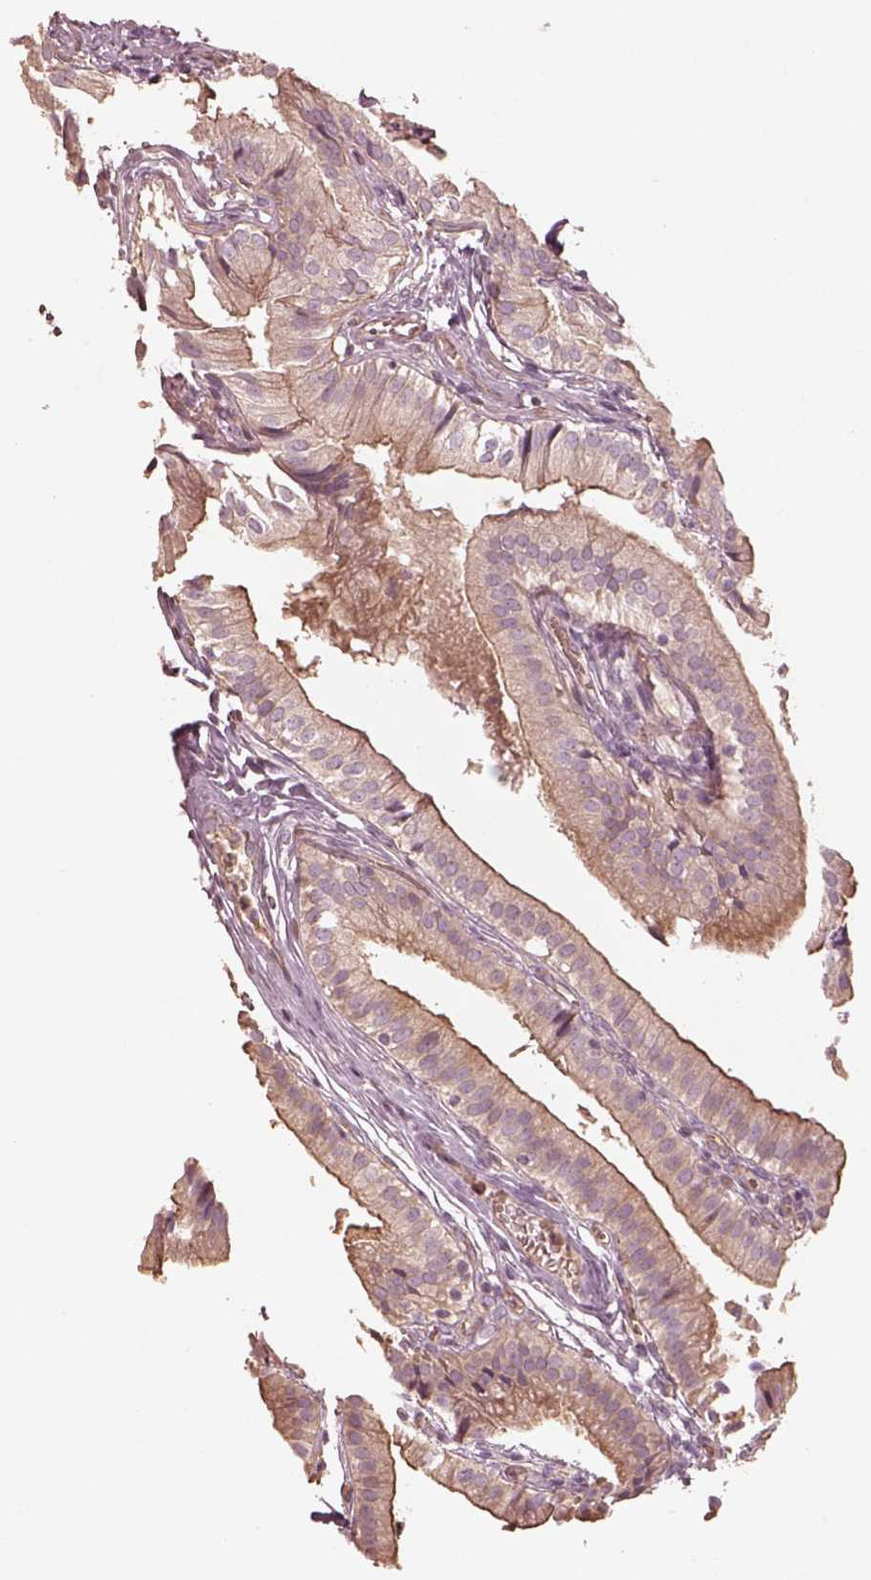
{"staining": {"intensity": "moderate", "quantity": ">75%", "location": "cytoplasmic/membranous"}, "tissue": "gallbladder", "cell_type": "Glandular cells", "image_type": "normal", "snomed": [{"axis": "morphology", "description": "Normal tissue, NOS"}, {"axis": "topography", "description": "Gallbladder"}], "caption": "A high-resolution histopathology image shows IHC staining of benign gallbladder, which exhibits moderate cytoplasmic/membranous expression in about >75% of glandular cells.", "gene": "OTOGL", "patient": {"sex": "female", "age": 47}}